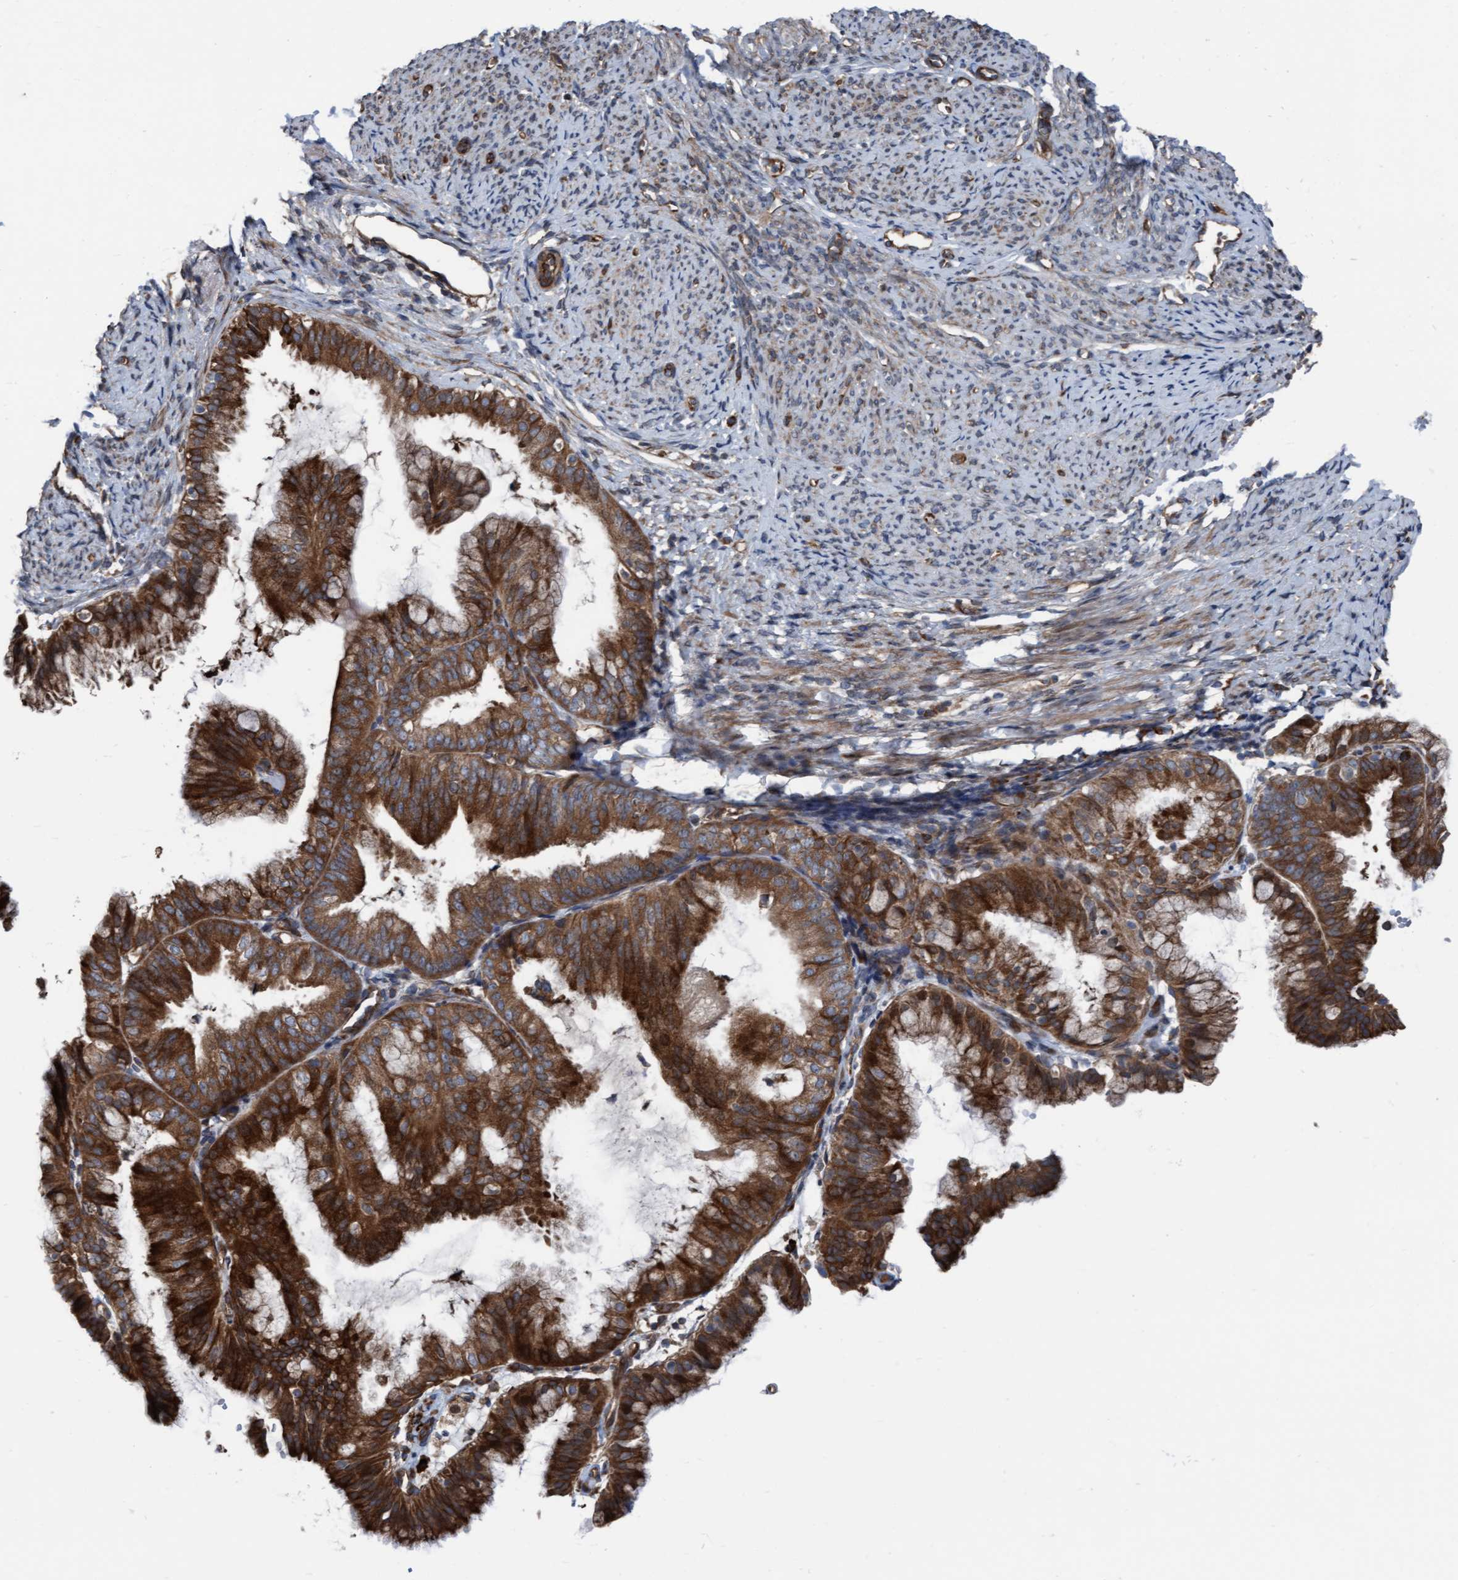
{"staining": {"intensity": "strong", "quantity": ">75%", "location": "cytoplasmic/membranous"}, "tissue": "endometrial cancer", "cell_type": "Tumor cells", "image_type": "cancer", "snomed": [{"axis": "morphology", "description": "Adenocarcinoma, NOS"}, {"axis": "topography", "description": "Endometrium"}], "caption": "Brown immunohistochemical staining in human endometrial cancer exhibits strong cytoplasmic/membranous staining in about >75% of tumor cells.", "gene": "RAP1GAP2", "patient": {"sex": "female", "age": 63}}